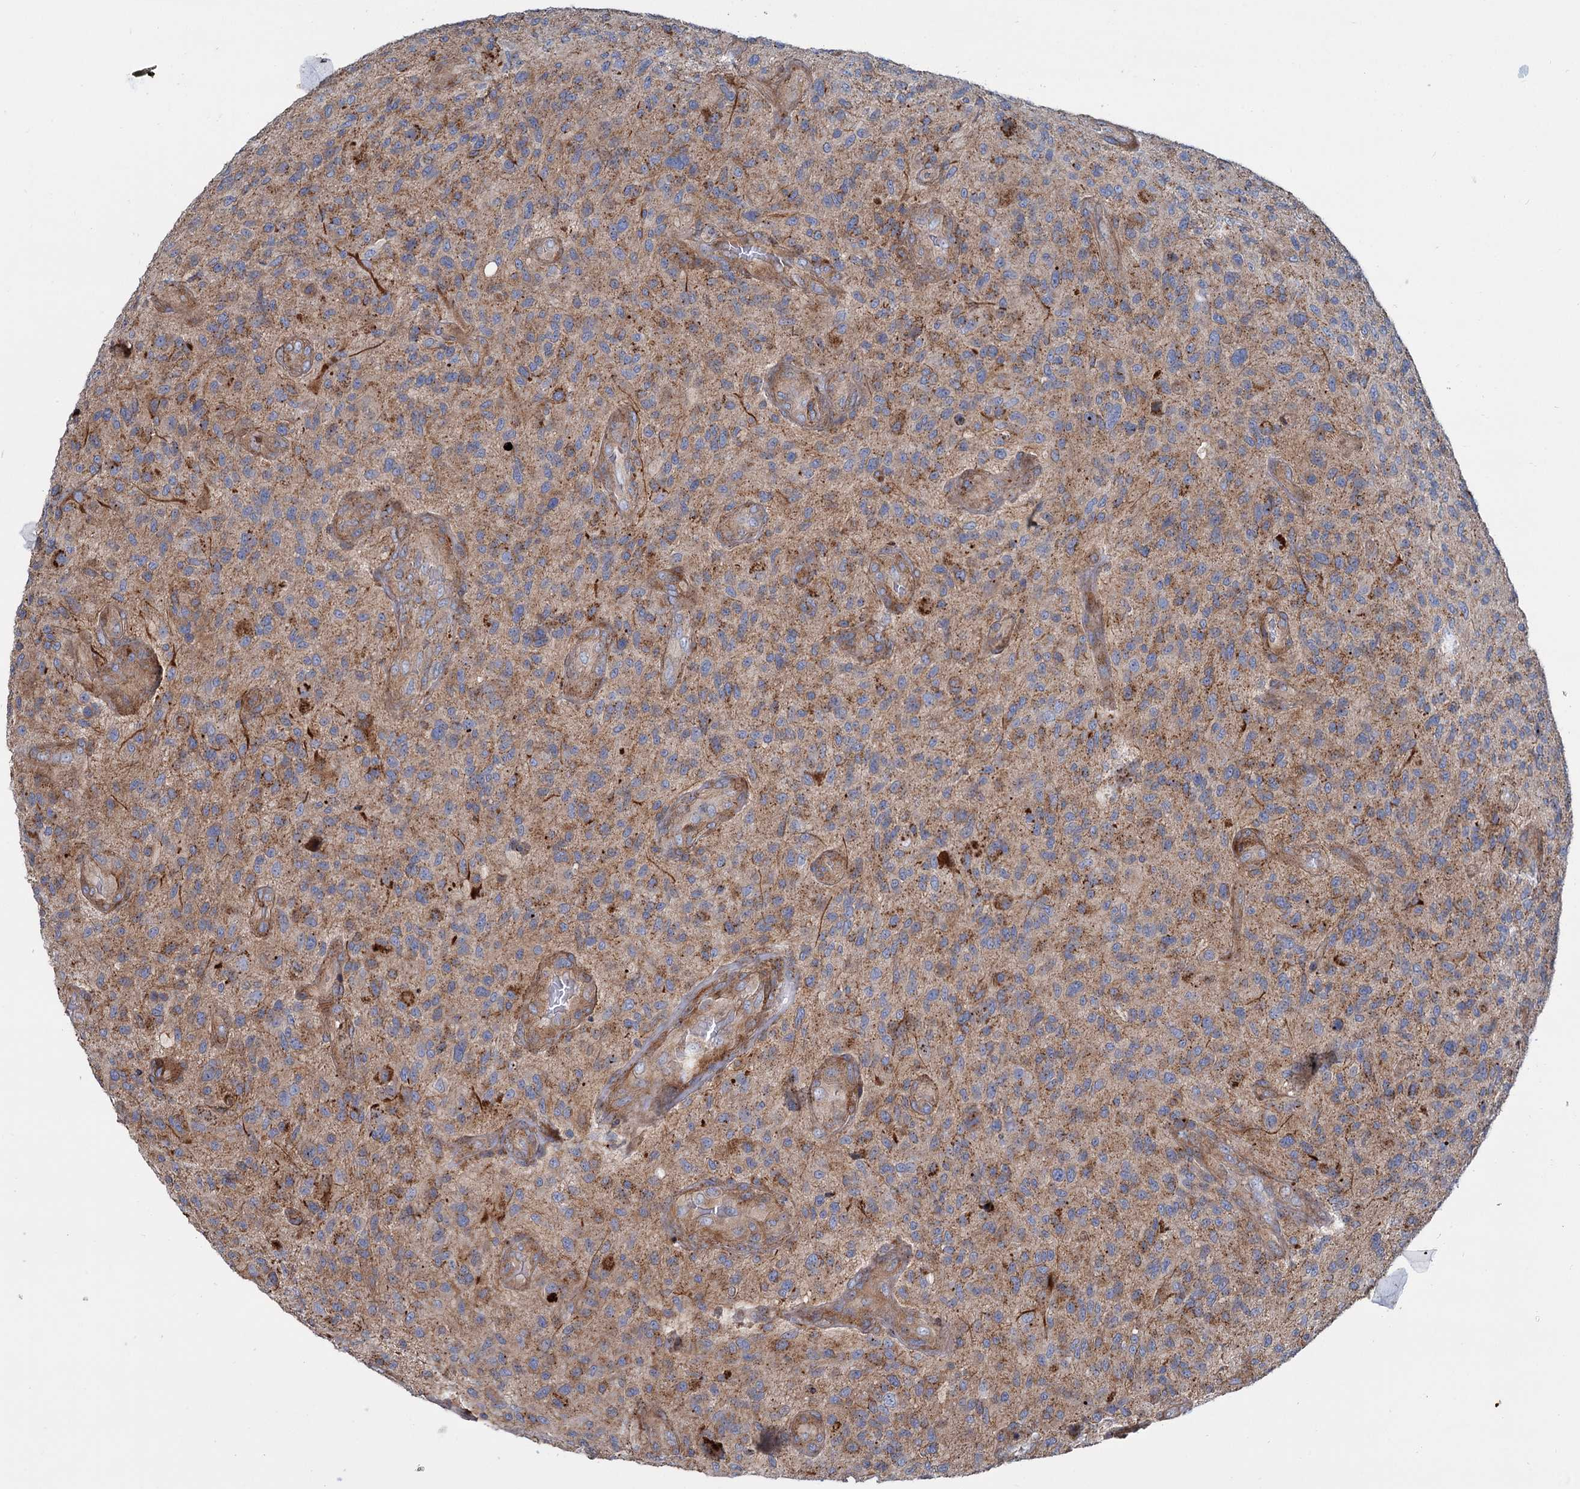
{"staining": {"intensity": "weak", "quantity": "25%-75%", "location": "cytoplasmic/membranous"}, "tissue": "glioma", "cell_type": "Tumor cells", "image_type": "cancer", "snomed": [{"axis": "morphology", "description": "Glioma, malignant, High grade"}, {"axis": "topography", "description": "Brain"}], "caption": "This photomicrograph displays glioma stained with IHC to label a protein in brown. The cytoplasmic/membranous of tumor cells show weak positivity for the protein. Nuclei are counter-stained blue.", "gene": "PSEN1", "patient": {"sex": "male", "age": 47}}